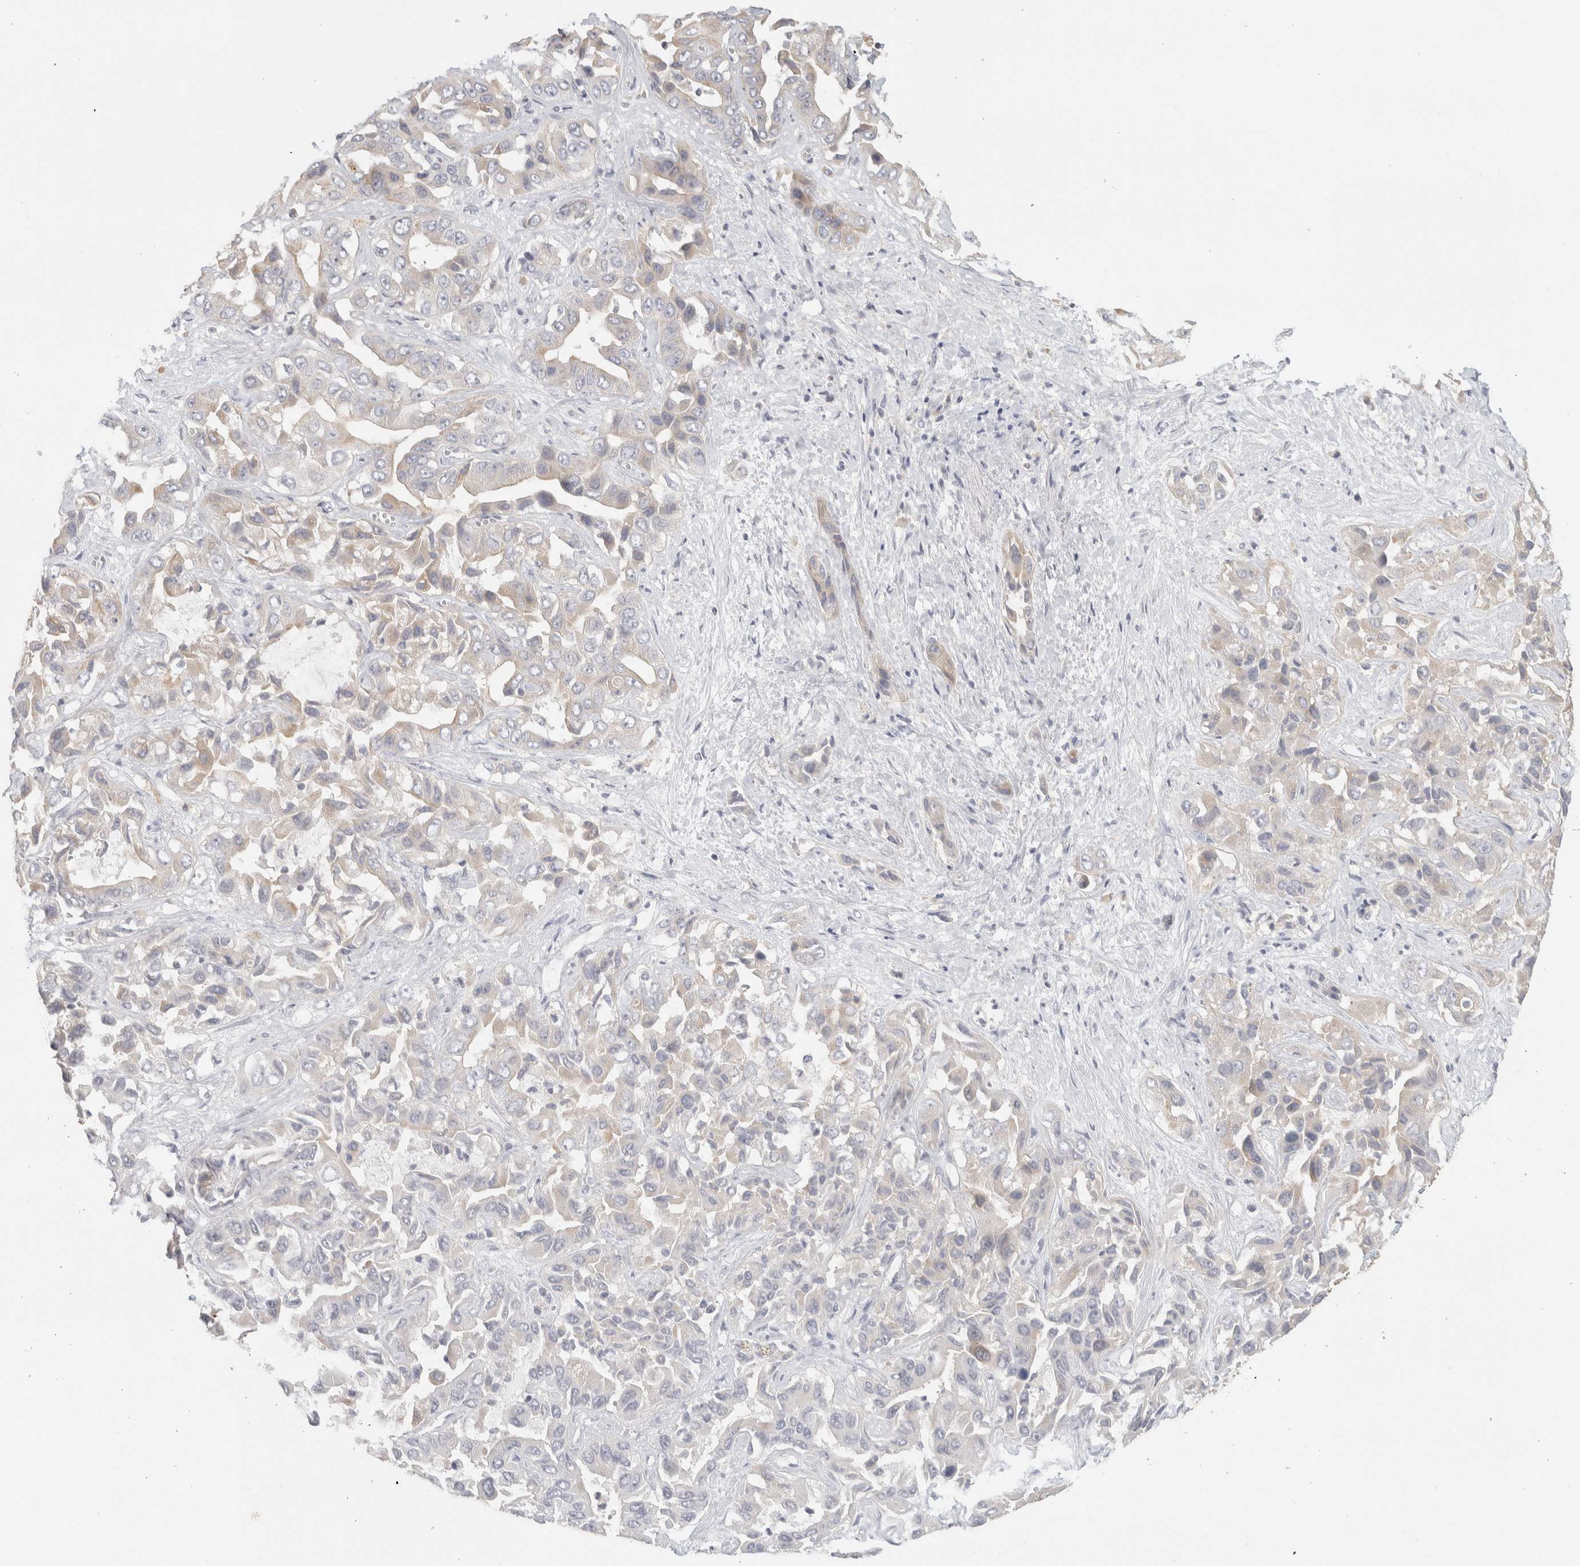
{"staining": {"intensity": "negative", "quantity": "none", "location": "none"}, "tissue": "liver cancer", "cell_type": "Tumor cells", "image_type": "cancer", "snomed": [{"axis": "morphology", "description": "Cholangiocarcinoma"}, {"axis": "topography", "description": "Liver"}], "caption": "A high-resolution micrograph shows immunohistochemistry staining of liver cancer (cholangiocarcinoma), which shows no significant staining in tumor cells. (DAB immunohistochemistry with hematoxylin counter stain).", "gene": "DCXR", "patient": {"sex": "female", "age": 52}}